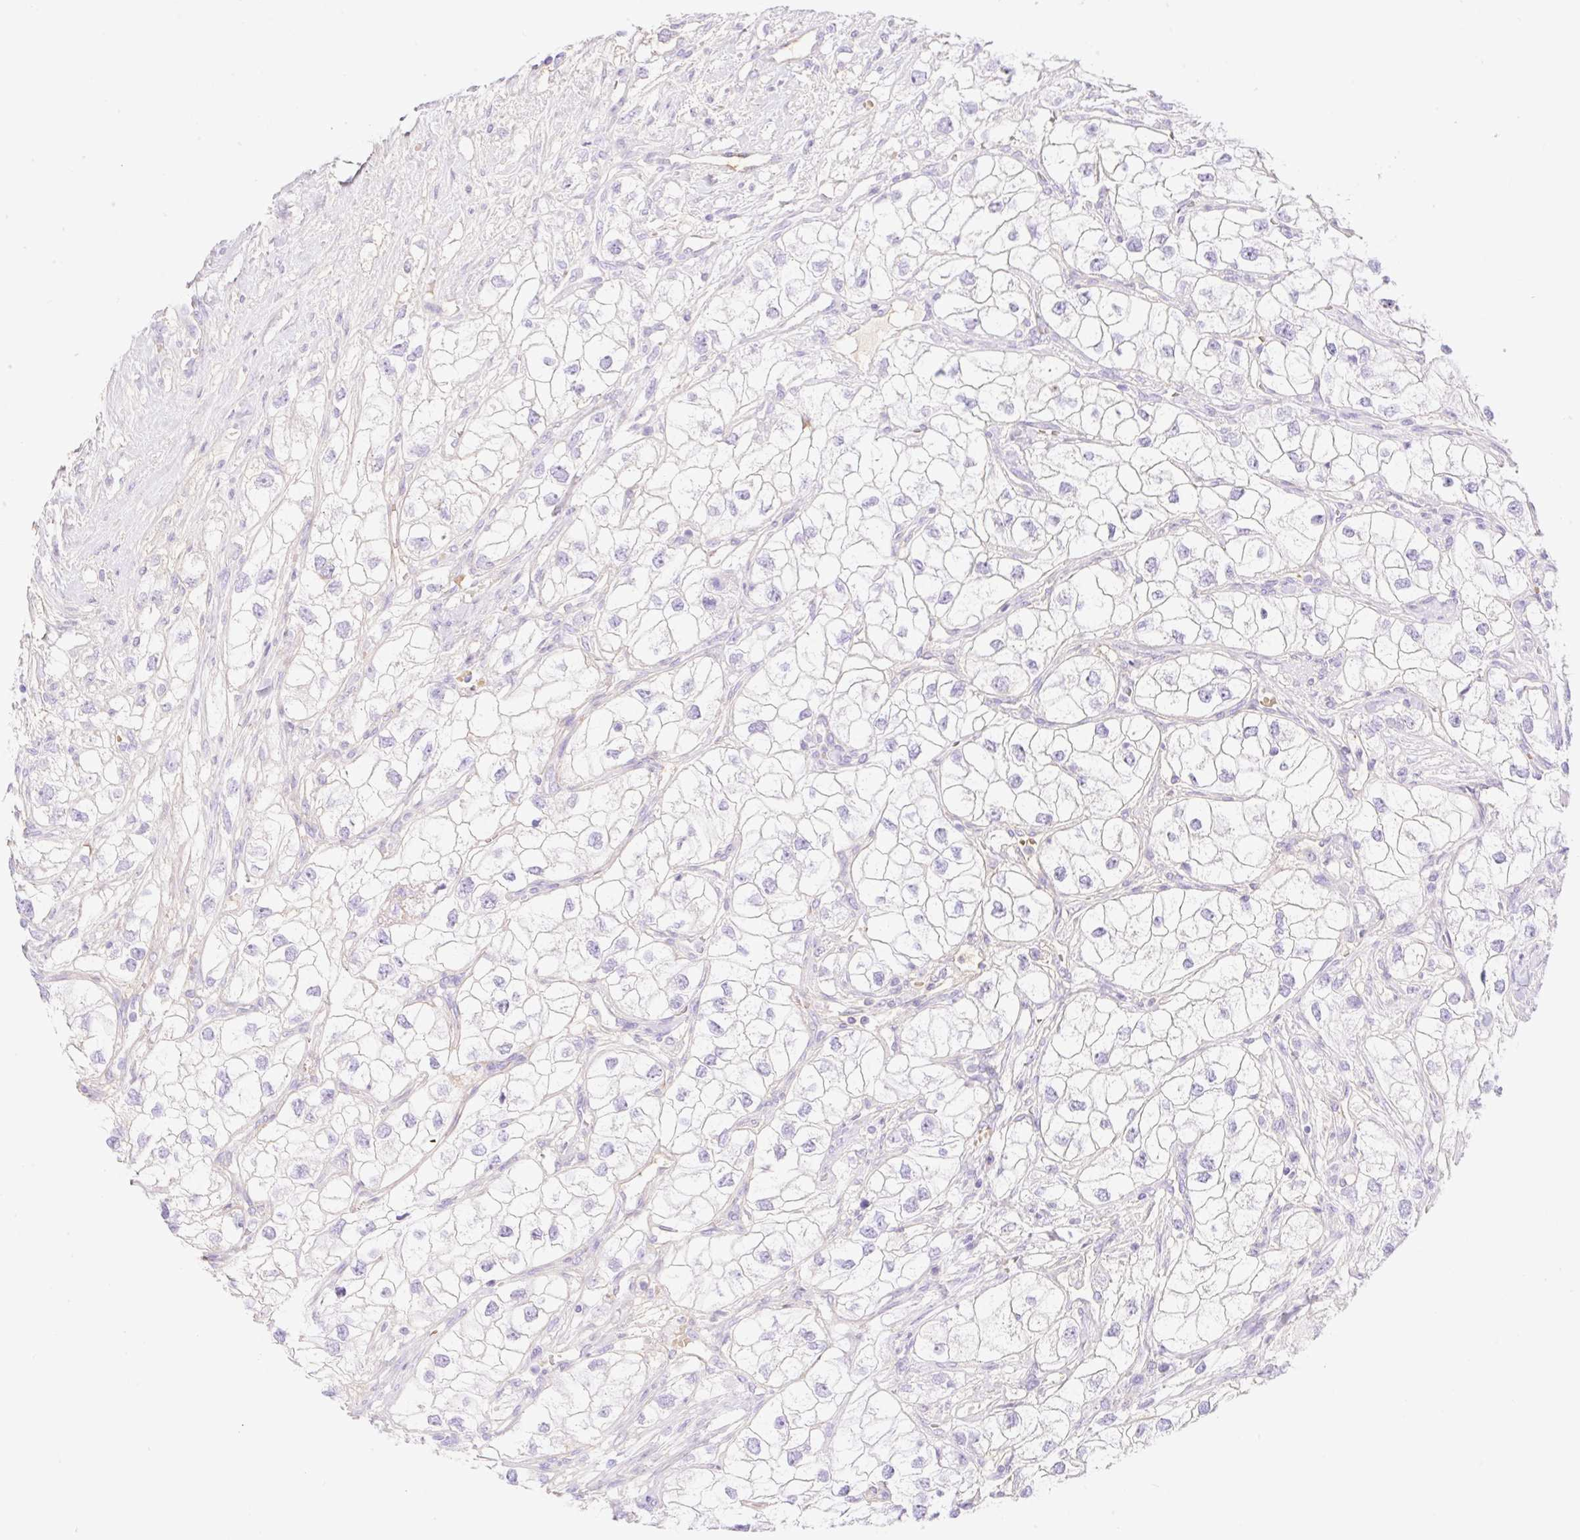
{"staining": {"intensity": "negative", "quantity": "none", "location": "none"}, "tissue": "renal cancer", "cell_type": "Tumor cells", "image_type": "cancer", "snomed": [{"axis": "morphology", "description": "Adenocarcinoma, NOS"}, {"axis": "topography", "description": "Kidney"}], "caption": "The histopathology image shows no significant expression in tumor cells of renal adenocarcinoma.", "gene": "CDX1", "patient": {"sex": "male", "age": 59}}